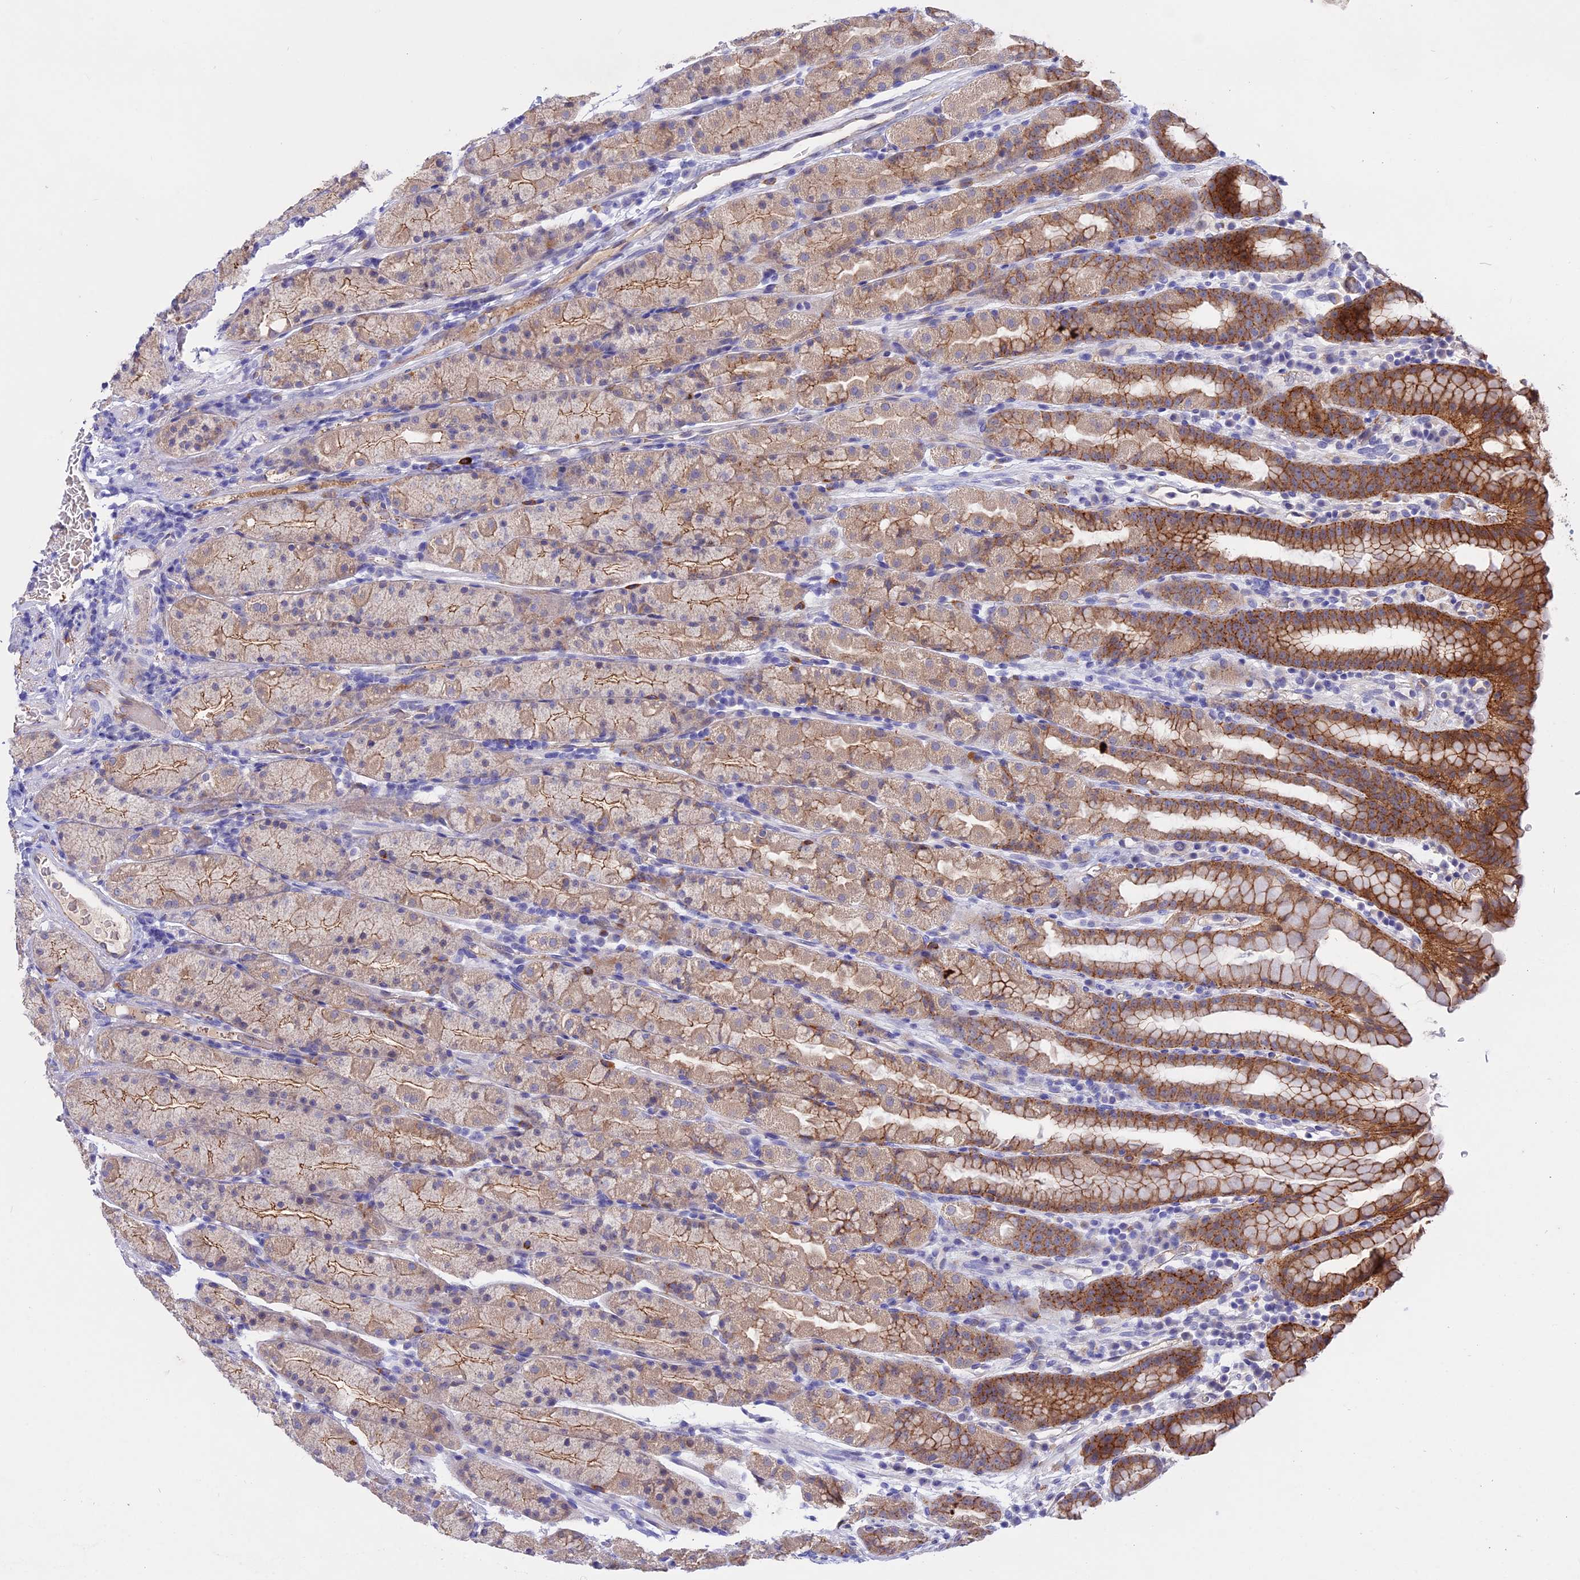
{"staining": {"intensity": "moderate", "quantity": "25%-75%", "location": "cytoplasmic/membranous"}, "tissue": "stomach", "cell_type": "Glandular cells", "image_type": "normal", "snomed": [{"axis": "morphology", "description": "Normal tissue, NOS"}, {"axis": "topography", "description": "Stomach, upper"}, {"axis": "topography", "description": "Stomach, lower"}, {"axis": "topography", "description": "Small intestine"}], "caption": "Immunohistochemical staining of normal stomach shows medium levels of moderate cytoplasmic/membranous expression in approximately 25%-75% of glandular cells. (Stains: DAB in brown, nuclei in blue, Microscopy: brightfield microscopy at high magnification).", "gene": "GK5", "patient": {"sex": "male", "age": 68}}